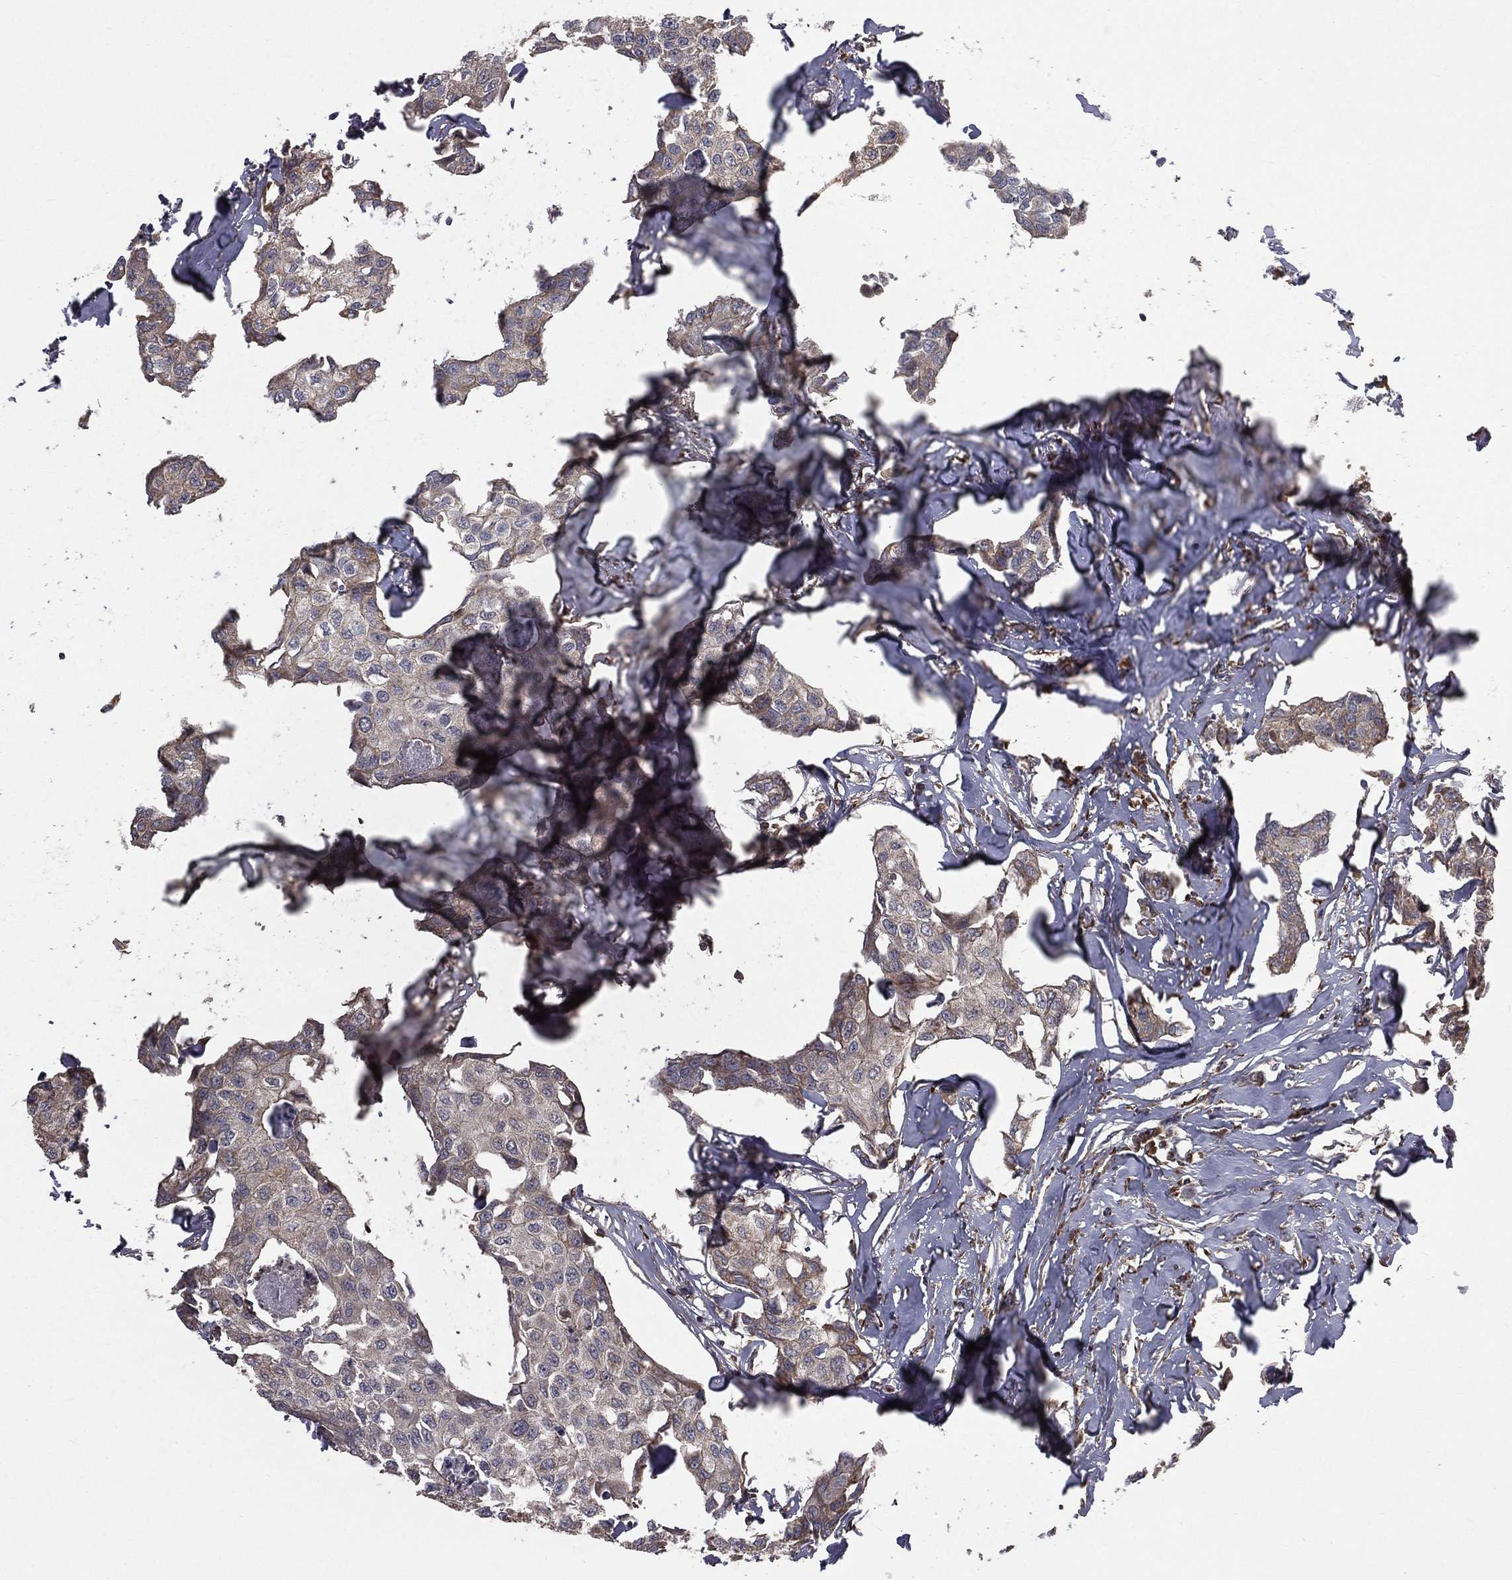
{"staining": {"intensity": "negative", "quantity": "none", "location": "none"}, "tissue": "breast cancer", "cell_type": "Tumor cells", "image_type": "cancer", "snomed": [{"axis": "morphology", "description": "Duct carcinoma"}, {"axis": "topography", "description": "Breast"}], "caption": "DAB immunohistochemical staining of human intraductal carcinoma (breast) exhibits no significant positivity in tumor cells.", "gene": "OLFML1", "patient": {"sex": "female", "age": 80}}